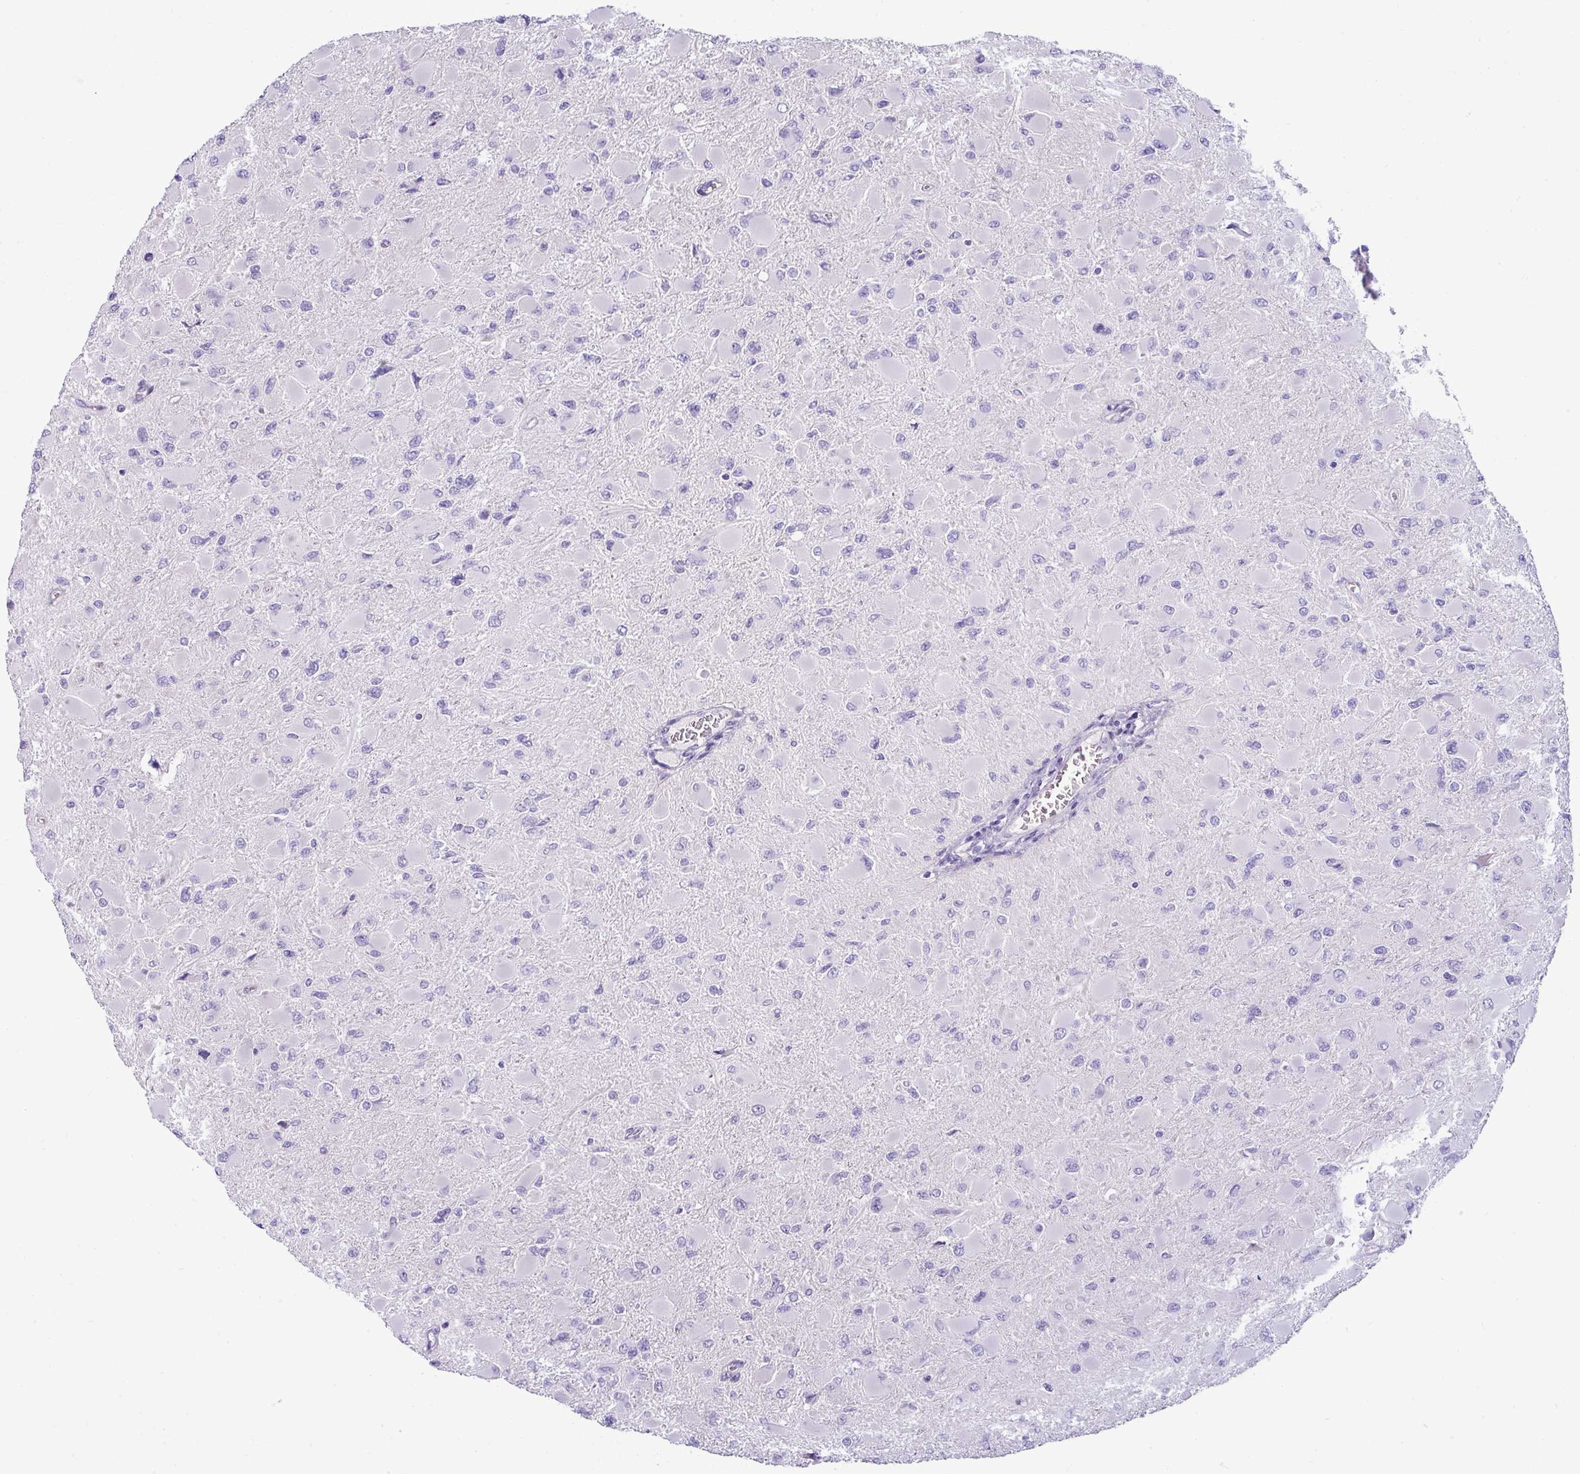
{"staining": {"intensity": "negative", "quantity": "none", "location": "none"}, "tissue": "glioma", "cell_type": "Tumor cells", "image_type": "cancer", "snomed": [{"axis": "morphology", "description": "Glioma, malignant, High grade"}, {"axis": "topography", "description": "Cerebral cortex"}], "caption": "Immunohistochemistry histopathology image of neoplastic tissue: glioma stained with DAB (3,3'-diaminobenzidine) shows no significant protein expression in tumor cells. (Stains: DAB IHC with hematoxylin counter stain, Microscopy: brightfield microscopy at high magnification).", "gene": "VCX2", "patient": {"sex": "female", "age": 36}}